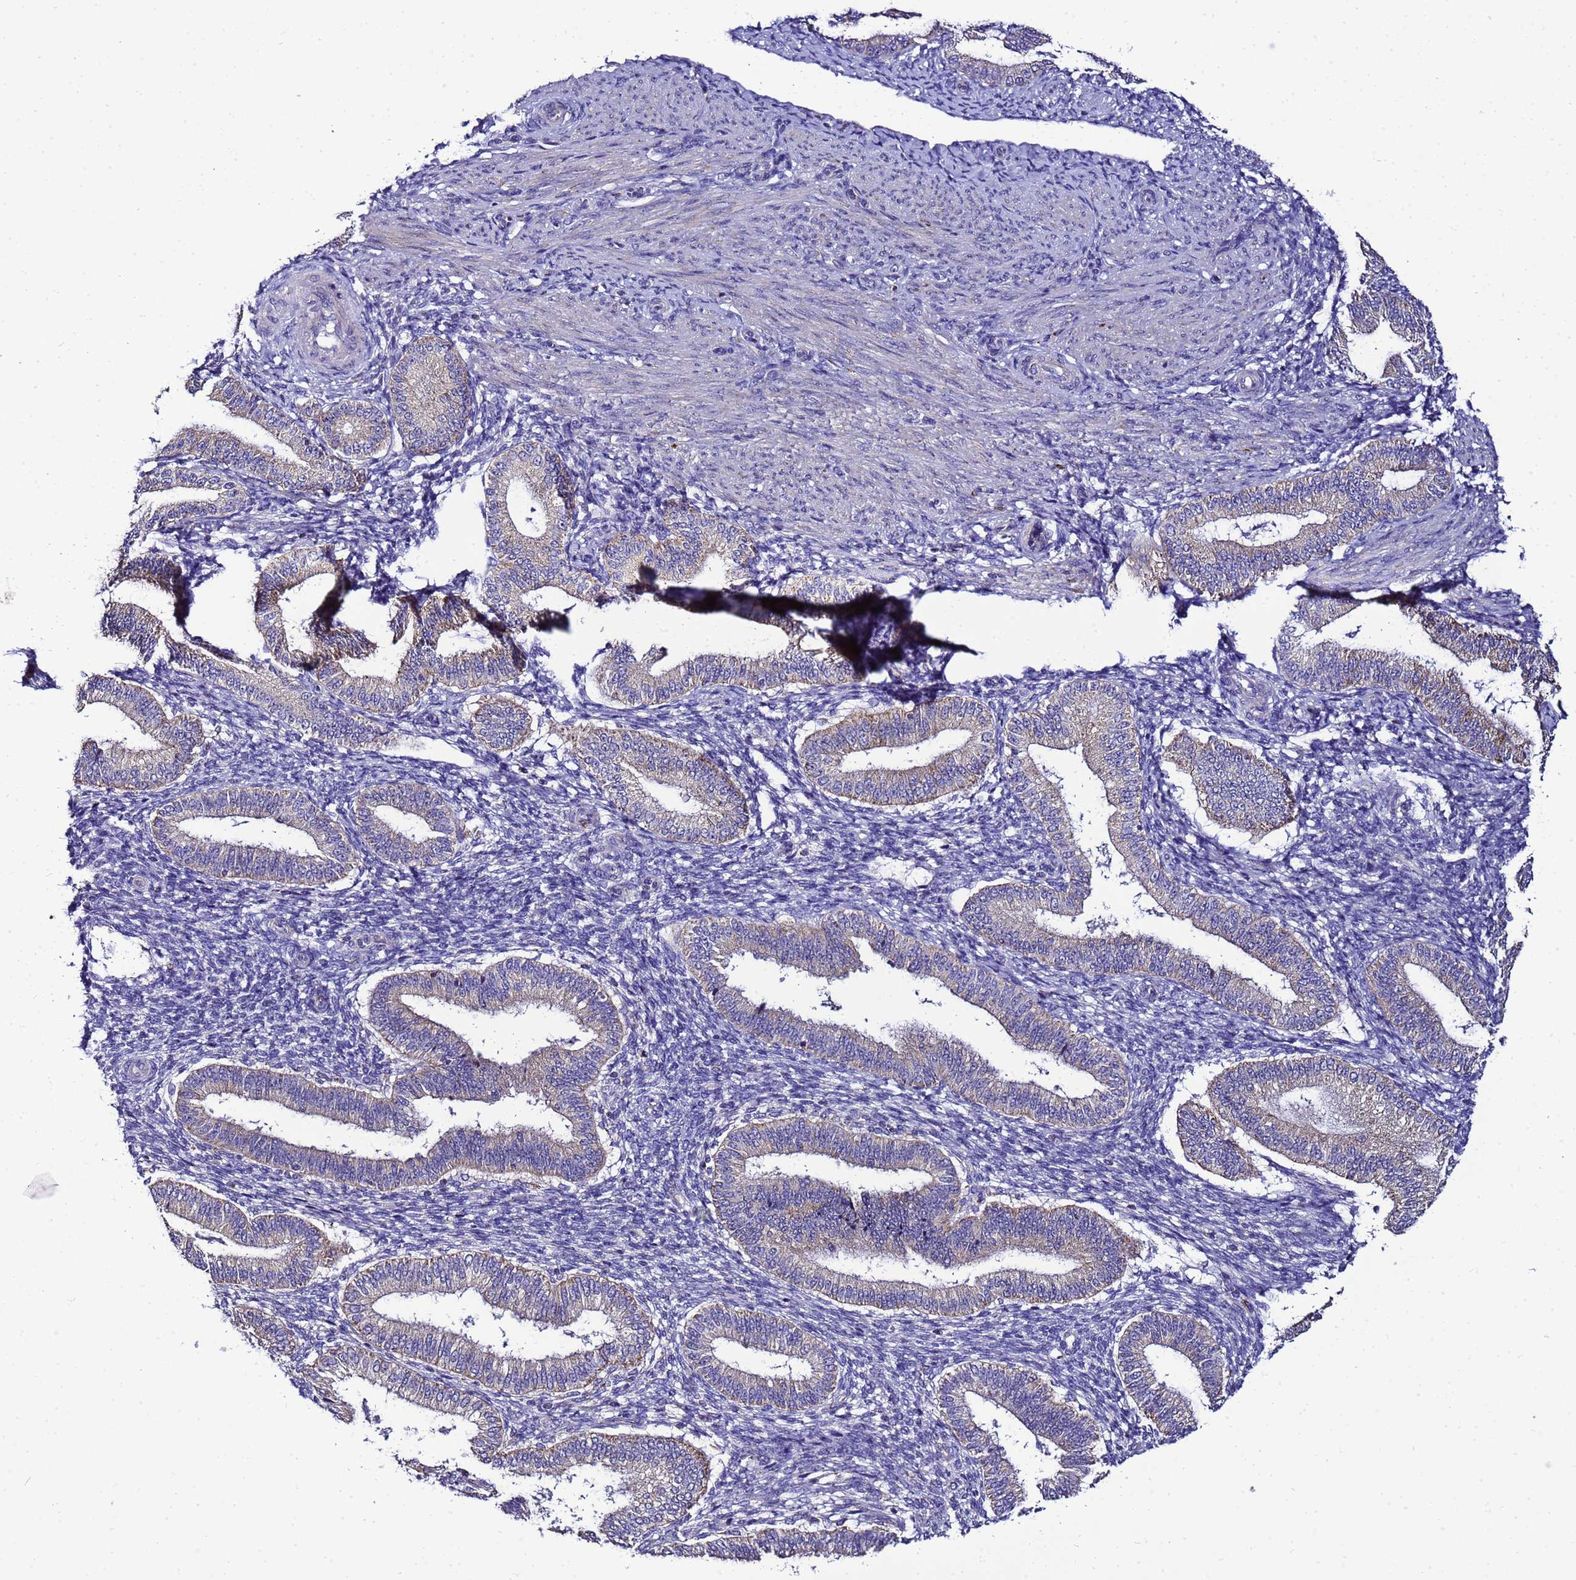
{"staining": {"intensity": "negative", "quantity": "none", "location": "none"}, "tissue": "endometrium", "cell_type": "Cells in endometrial stroma", "image_type": "normal", "snomed": [{"axis": "morphology", "description": "Normal tissue, NOS"}, {"axis": "topography", "description": "Endometrium"}], "caption": "The image displays no significant positivity in cells in endometrial stroma of endometrium.", "gene": "HIGD2A", "patient": {"sex": "female", "age": 39}}